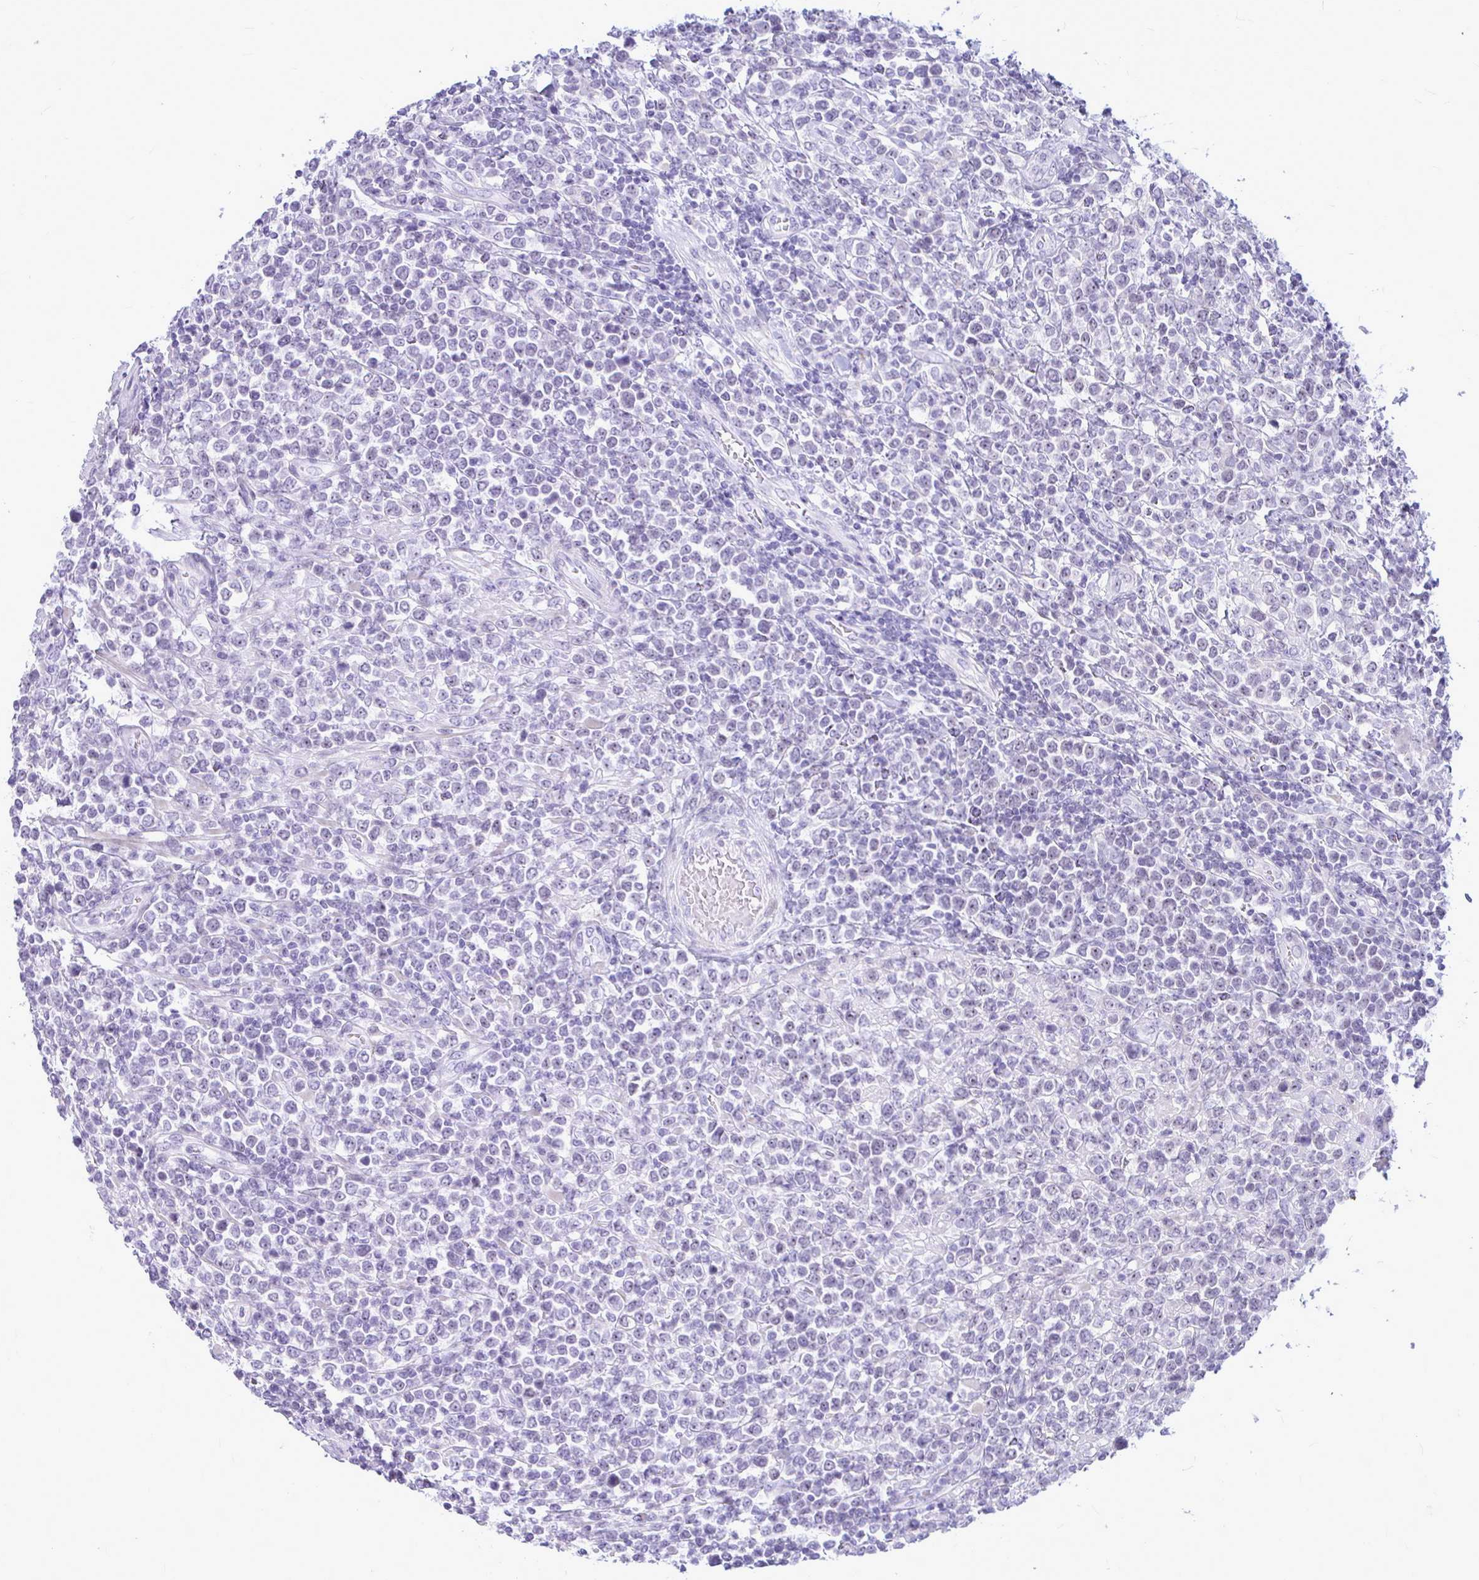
{"staining": {"intensity": "negative", "quantity": "none", "location": "none"}, "tissue": "lymphoma", "cell_type": "Tumor cells", "image_type": "cancer", "snomed": [{"axis": "morphology", "description": "Malignant lymphoma, non-Hodgkin's type, High grade"}, {"axis": "topography", "description": "Soft tissue"}], "caption": "An immunohistochemistry (IHC) photomicrograph of malignant lymphoma, non-Hodgkin's type (high-grade) is shown. There is no staining in tumor cells of malignant lymphoma, non-Hodgkin's type (high-grade).", "gene": "ZSCAN25", "patient": {"sex": "female", "age": 56}}